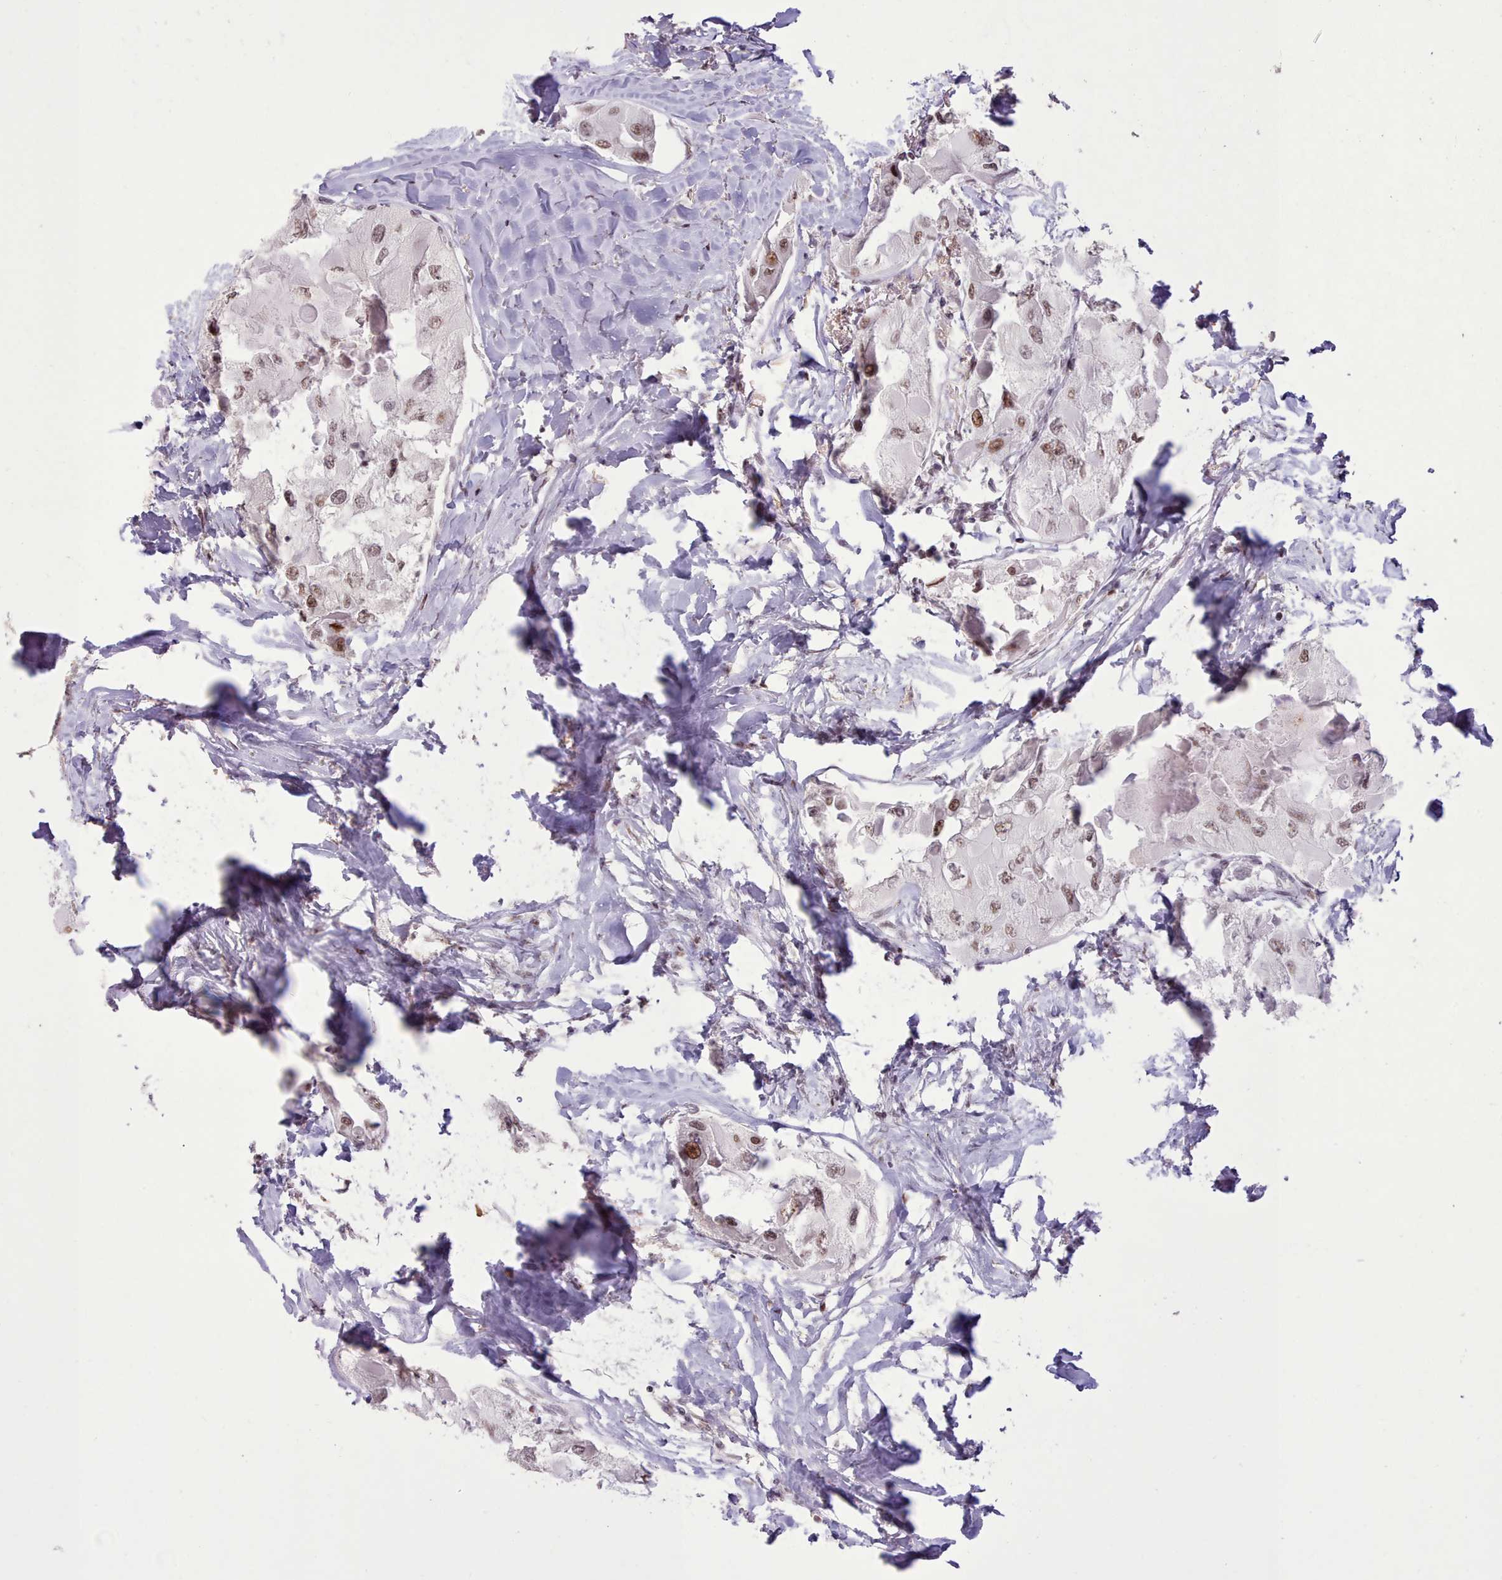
{"staining": {"intensity": "moderate", "quantity": ">75%", "location": "nuclear"}, "tissue": "thyroid cancer", "cell_type": "Tumor cells", "image_type": "cancer", "snomed": [{"axis": "morphology", "description": "Normal tissue, NOS"}, {"axis": "morphology", "description": "Papillary adenocarcinoma, NOS"}, {"axis": "topography", "description": "Thyroid gland"}], "caption": "A medium amount of moderate nuclear positivity is identified in about >75% of tumor cells in papillary adenocarcinoma (thyroid) tissue. Nuclei are stained in blue.", "gene": "TAF15", "patient": {"sex": "female", "age": 59}}